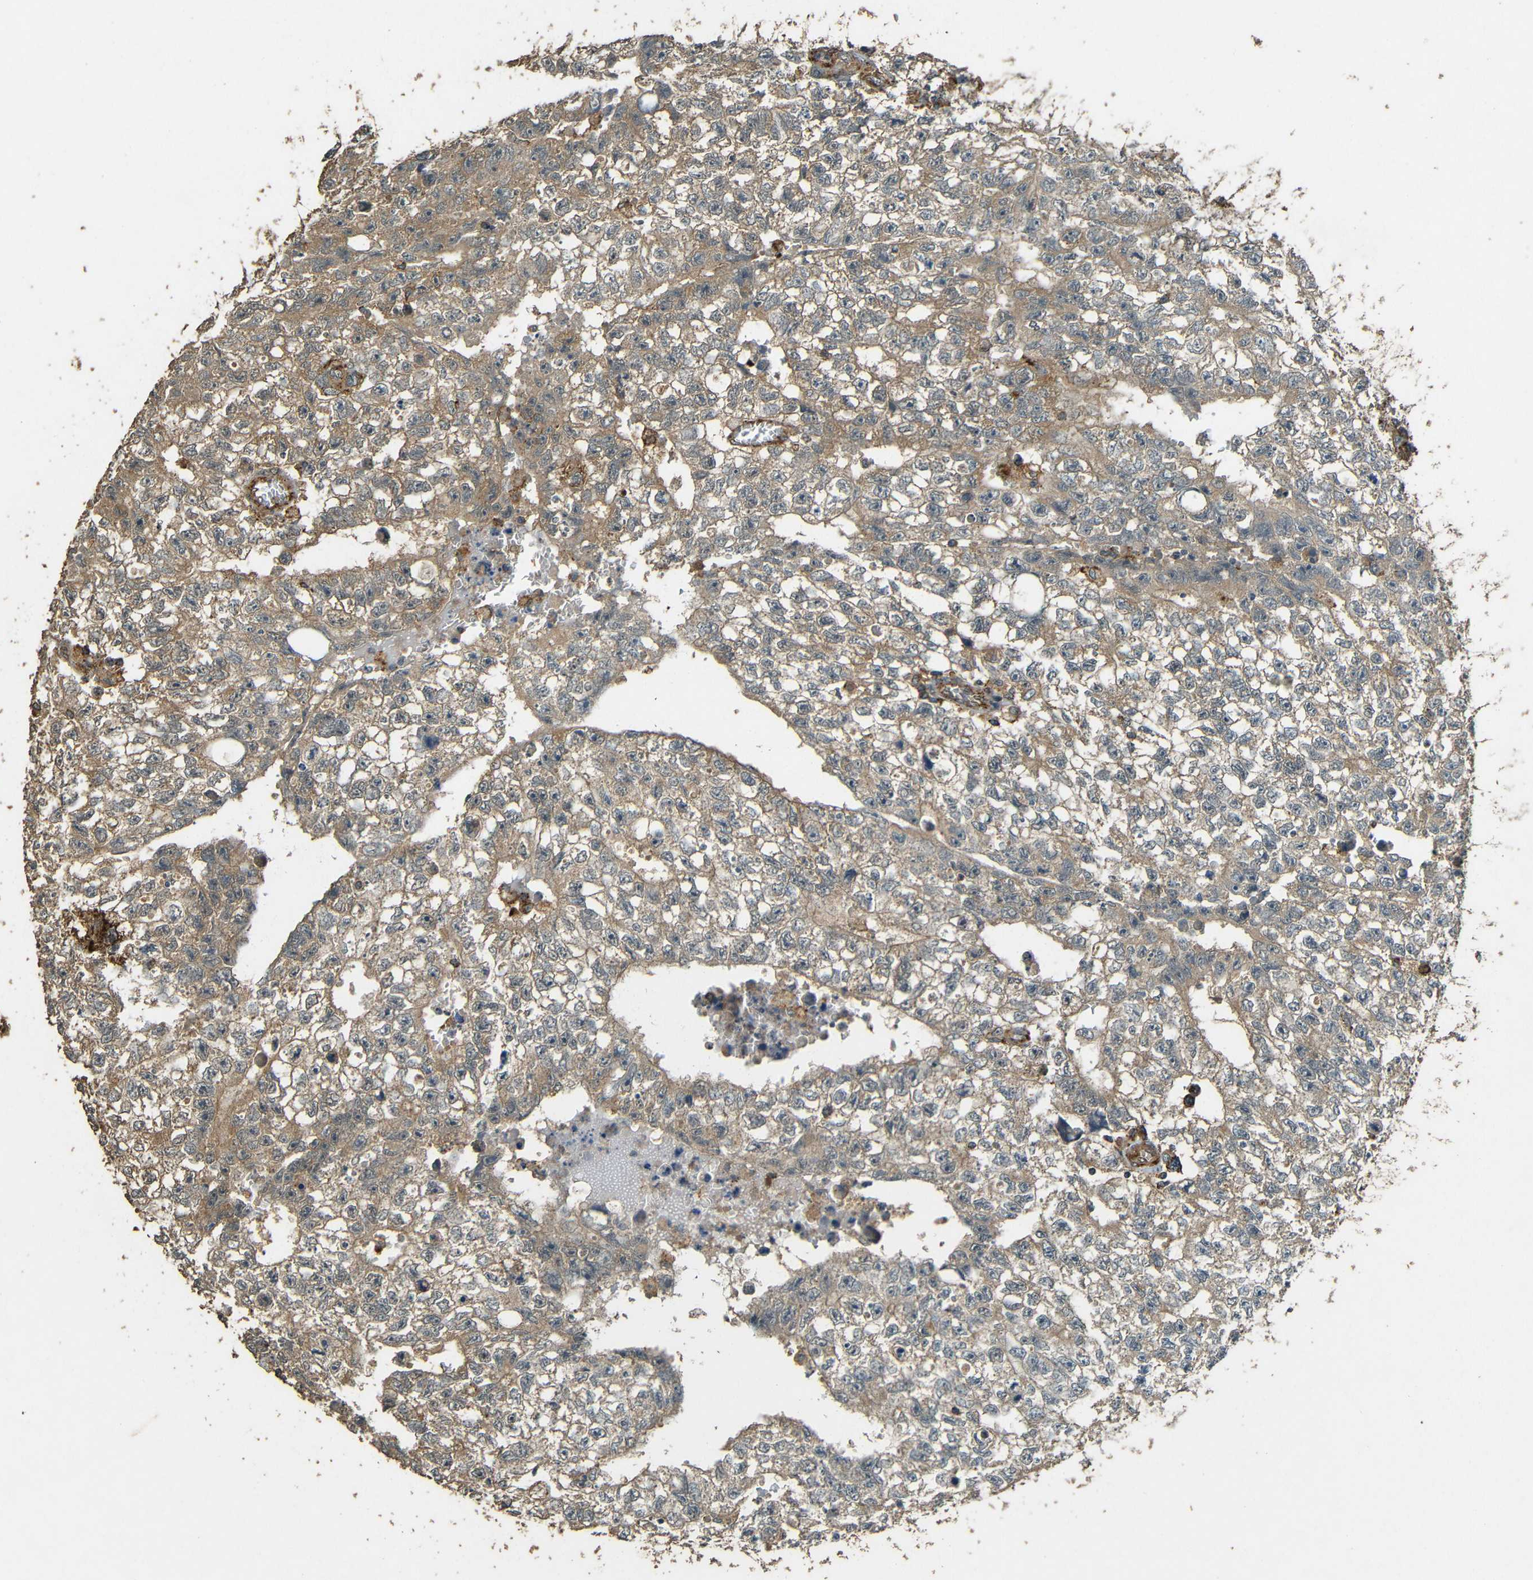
{"staining": {"intensity": "weak", "quantity": ">75%", "location": "cytoplasmic/membranous"}, "tissue": "testis cancer", "cell_type": "Tumor cells", "image_type": "cancer", "snomed": [{"axis": "morphology", "description": "Seminoma, NOS"}, {"axis": "morphology", "description": "Carcinoma, Embryonal, NOS"}, {"axis": "topography", "description": "Testis"}], "caption": "Weak cytoplasmic/membranous protein expression is present in about >75% of tumor cells in testis seminoma.", "gene": "PDE5A", "patient": {"sex": "male", "age": 38}}